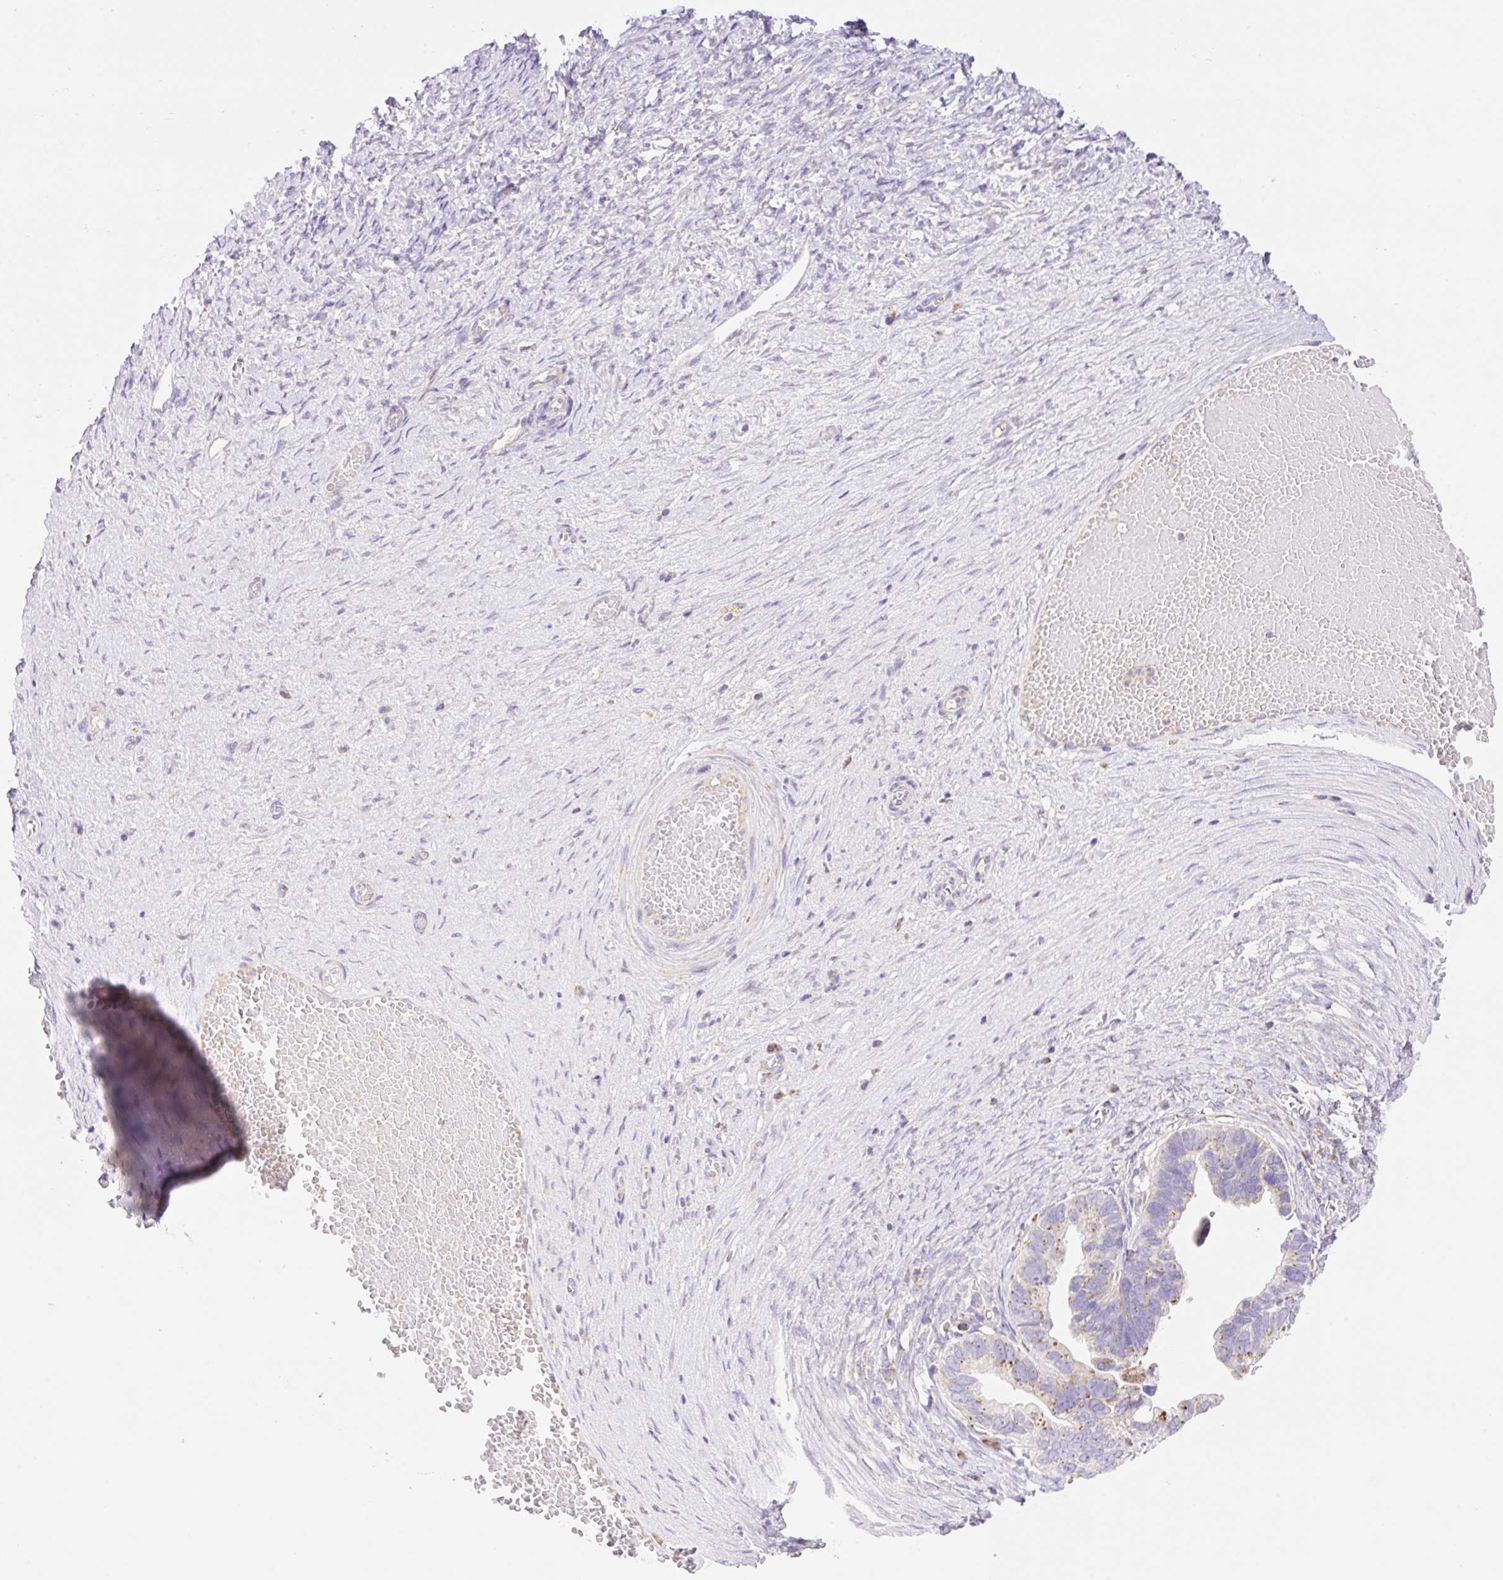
{"staining": {"intensity": "moderate", "quantity": "25%-75%", "location": "cytoplasmic/membranous"}, "tissue": "ovarian cancer", "cell_type": "Tumor cells", "image_type": "cancer", "snomed": [{"axis": "morphology", "description": "Cystadenocarcinoma, serous, NOS"}, {"axis": "topography", "description": "Ovary"}], "caption": "Tumor cells reveal medium levels of moderate cytoplasmic/membranous positivity in about 25%-75% of cells in ovarian serous cystadenocarcinoma.", "gene": "ETNK2", "patient": {"sex": "female", "age": 56}}